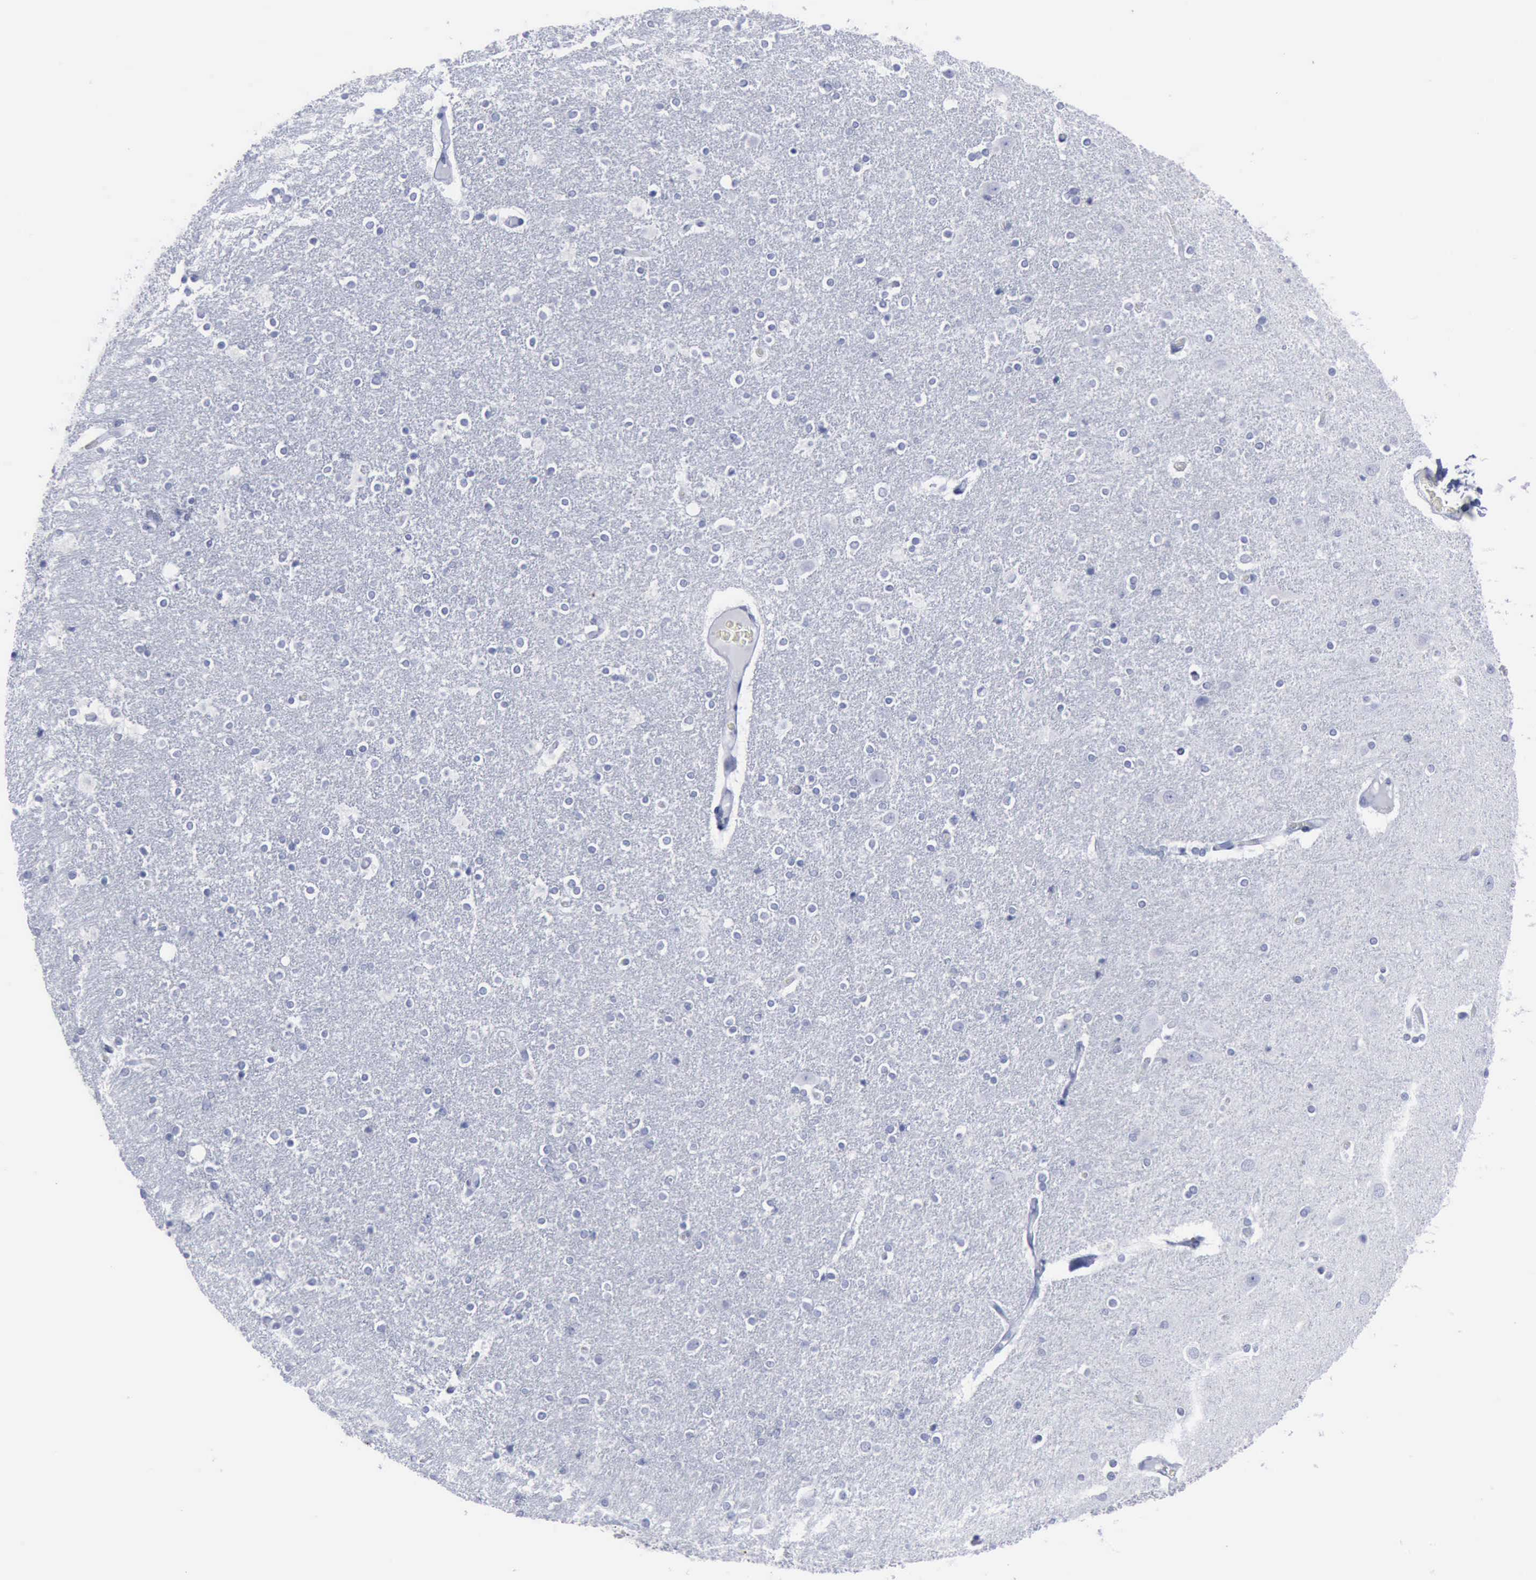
{"staining": {"intensity": "negative", "quantity": "none", "location": "none"}, "tissue": "caudate", "cell_type": "Glial cells", "image_type": "normal", "snomed": [{"axis": "morphology", "description": "Normal tissue, NOS"}, {"axis": "topography", "description": "Lateral ventricle wall"}], "caption": "Caudate was stained to show a protein in brown. There is no significant staining in glial cells. (DAB (3,3'-diaminobenzidine) IHC visualized using brightfield microscopy, high magnification).", "gene": "CSTA", "patient": {"sex": "female", "age": 54}}